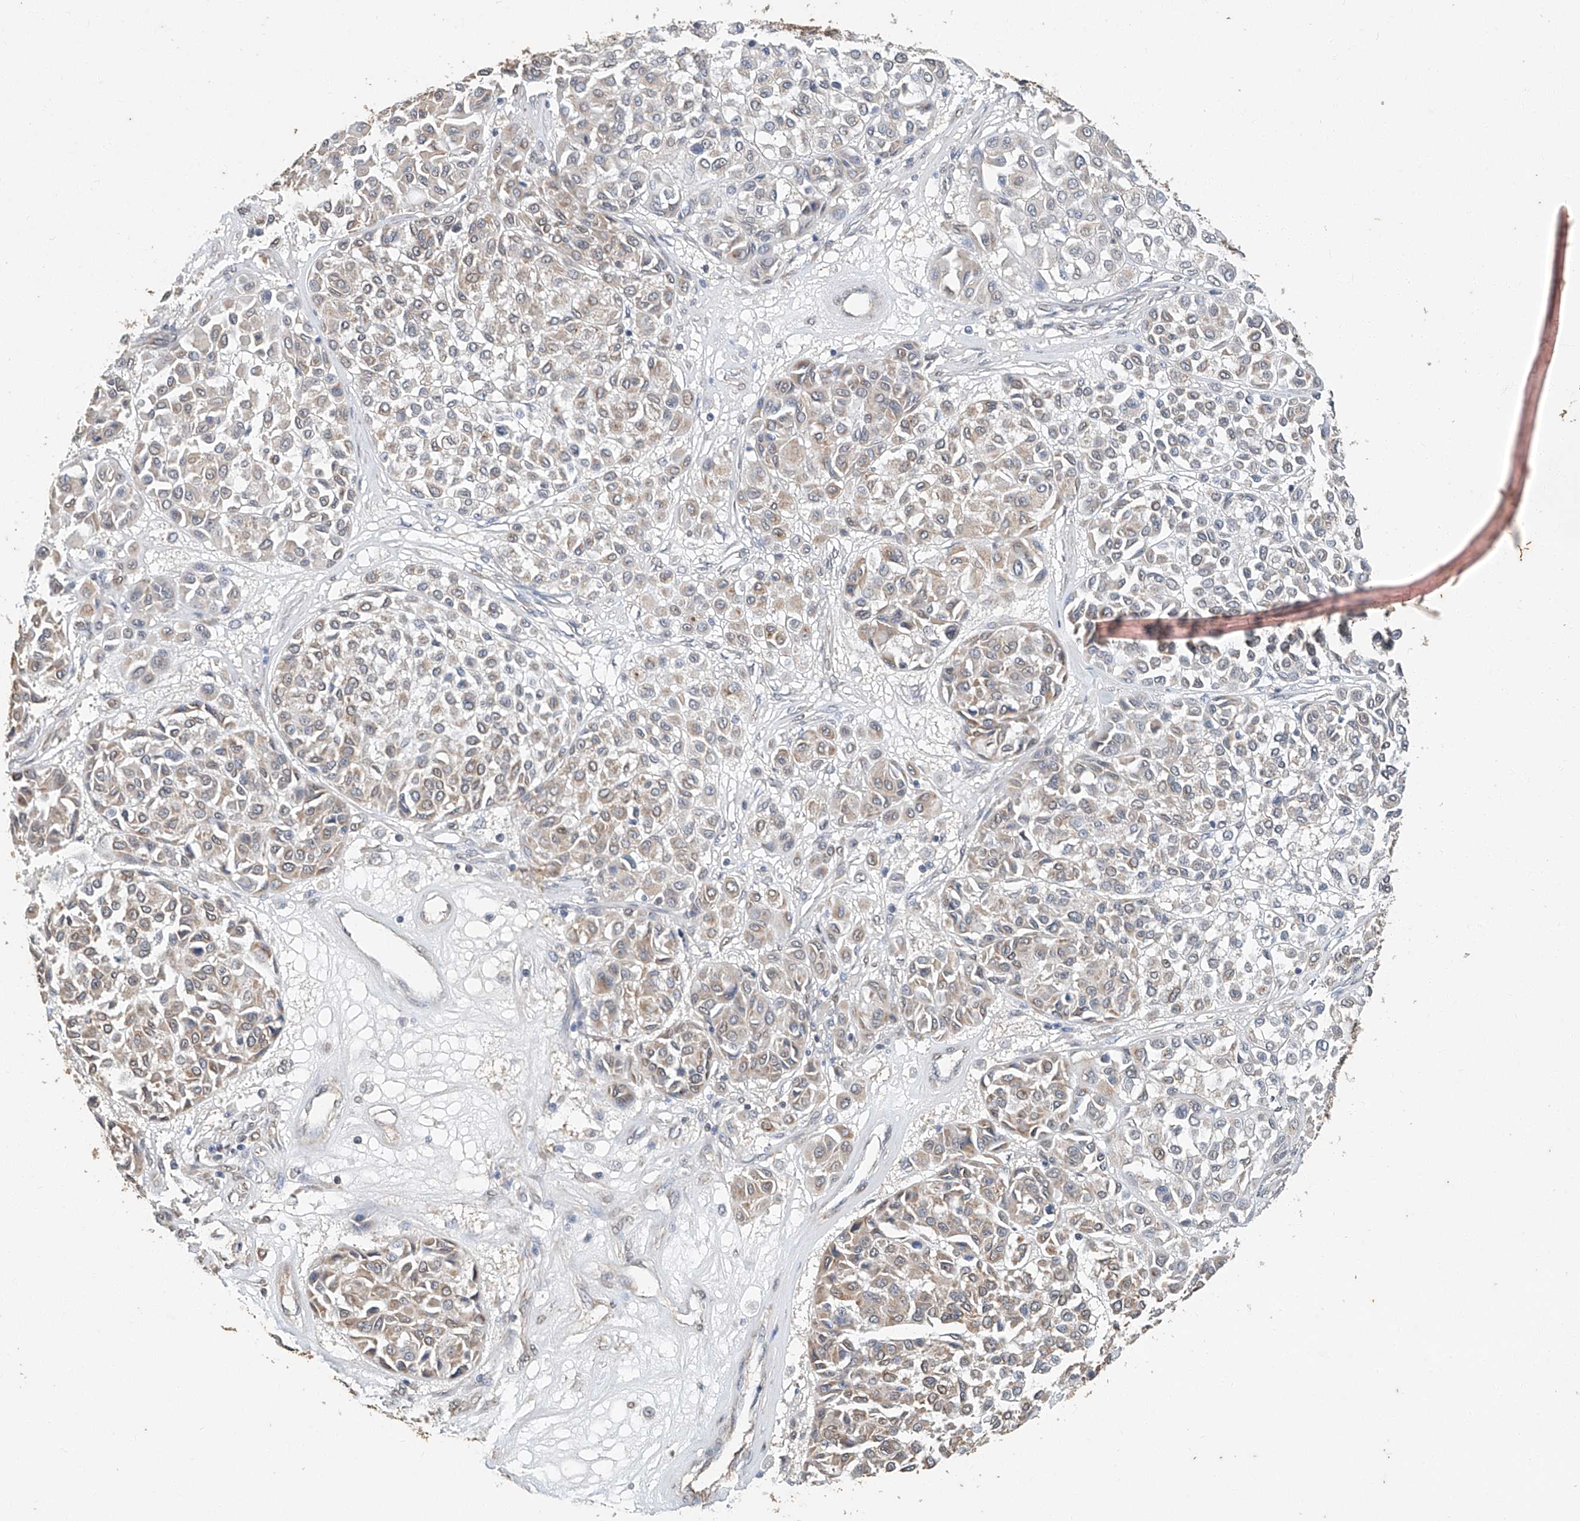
{"staining": {"intensity": "weak", "quantity": "25%-75%", "location": "cytoplasmic/membranous"}, "tissue": "melanoma", "cell_type": "Tumor cells", "image_type": "cancer", "snomed": [{"axis": "morphology", "description": "Malignant melanoma, Metastatic site"}, {"axis": "topography", "description": "Soft tissue"}], "caption": "A high-resolution histopathology image shows IHC staining of melanoma, which reveals weak cytoplasmic/membranous positivity in approximately 25%-75% of tumor cells.", "gene": "CERS4", "patient": {"sex": "male", "age": 41}}